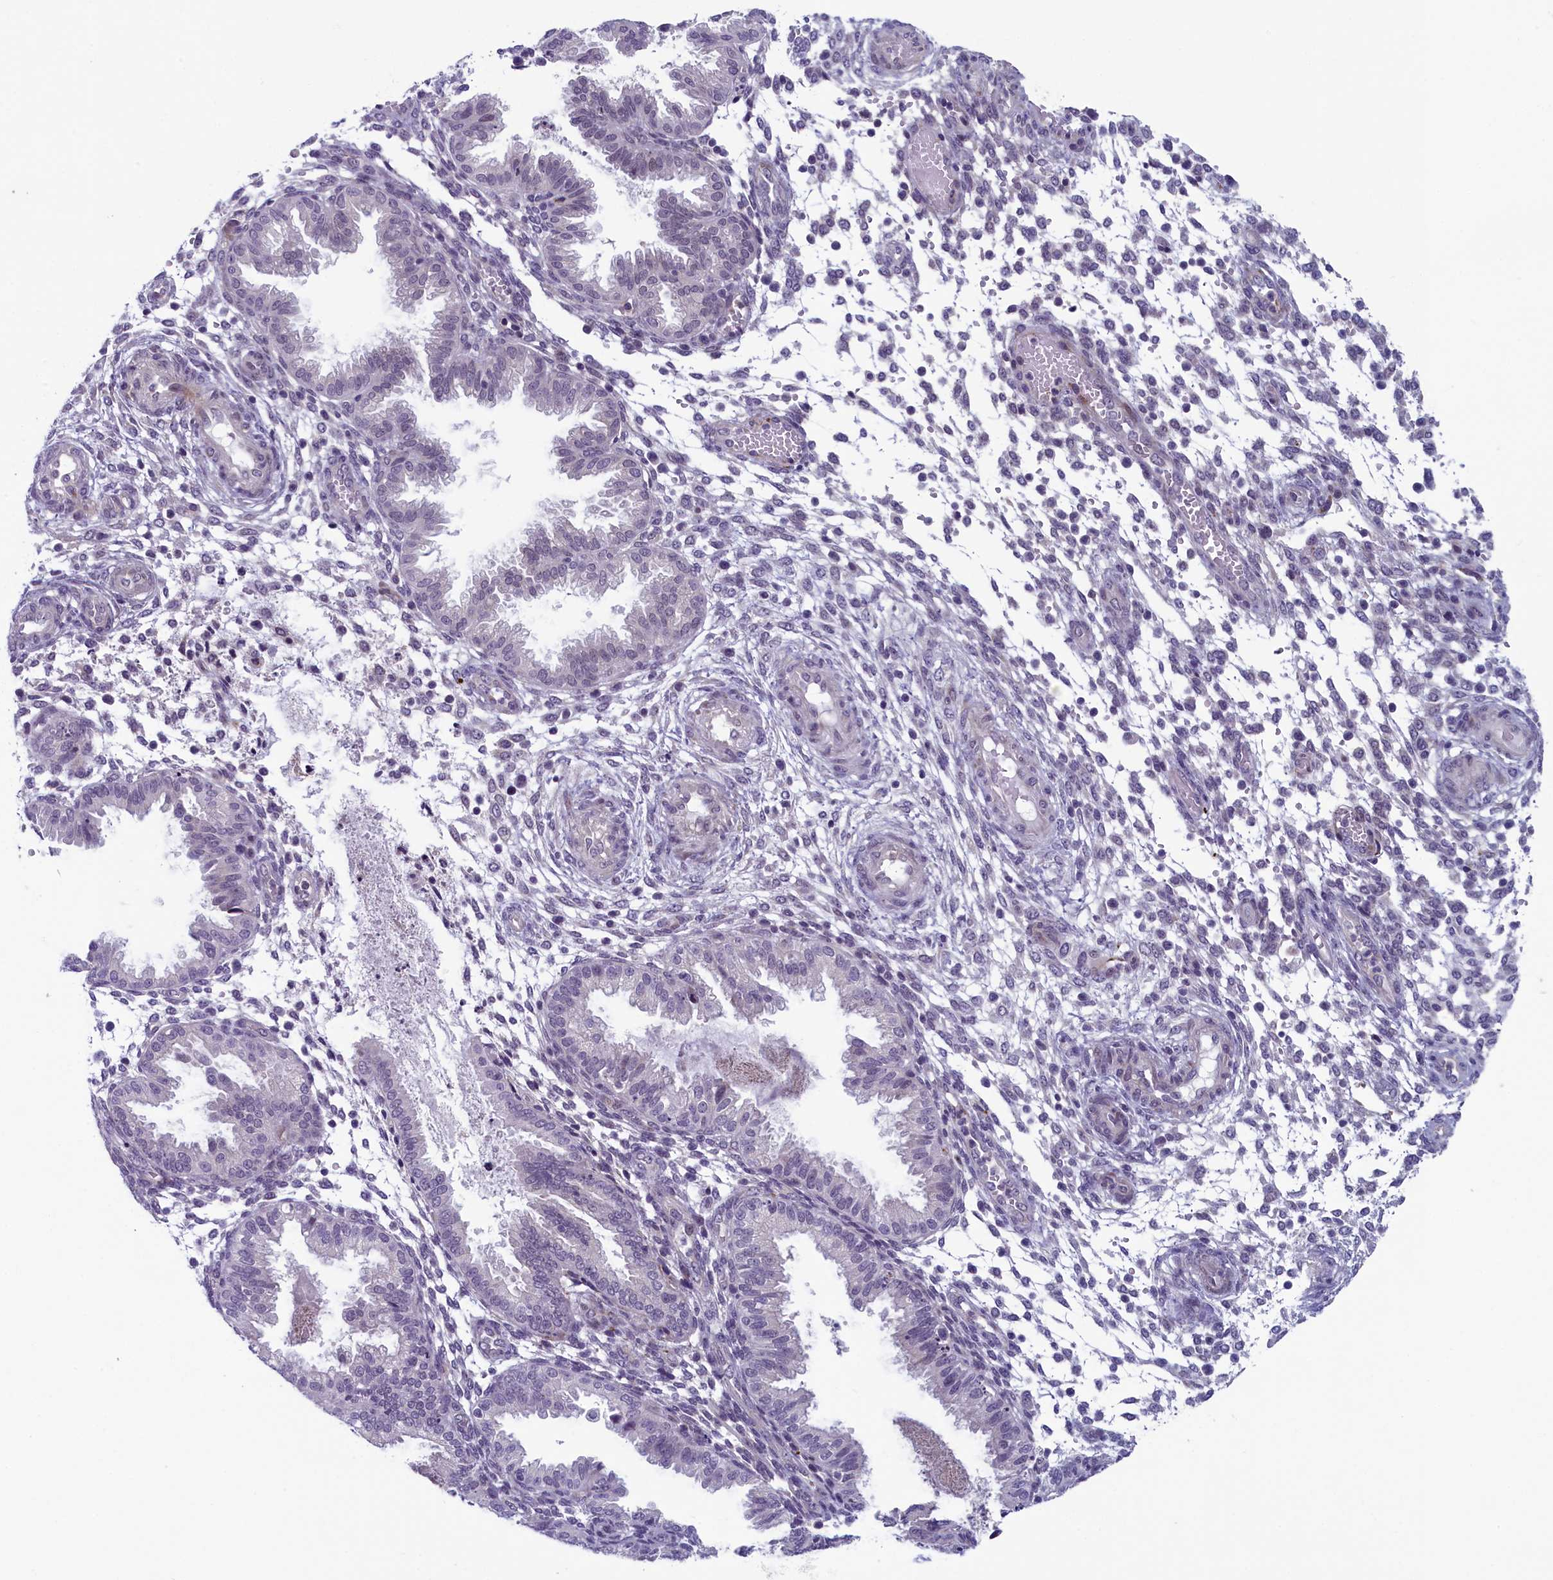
{"staining": {"intensity": "negative", "quantity": "none", "location": "none"}, "tissue": "endometrium", "cell_type": "Cells in endometrial stroma", "image_type": "normal", "snomed": [{"axis": "morphology", "description": "Normal tissue, NOS"}, {"axis": "topography", "description": "Endometrium"}], "caption": "IHC of unremarkable endometrium demonstrates no positivity in cells in endometrial stroma. The staining was performed using DAB (3,3'-diaminobenzidine) to visualize the protein expression in brown, while the nuclei were stained in blue with hematoxylin (Magnification: 20x).", "gene": "CNEP1R1", "patient": {"sex": "female", "age": 33}}